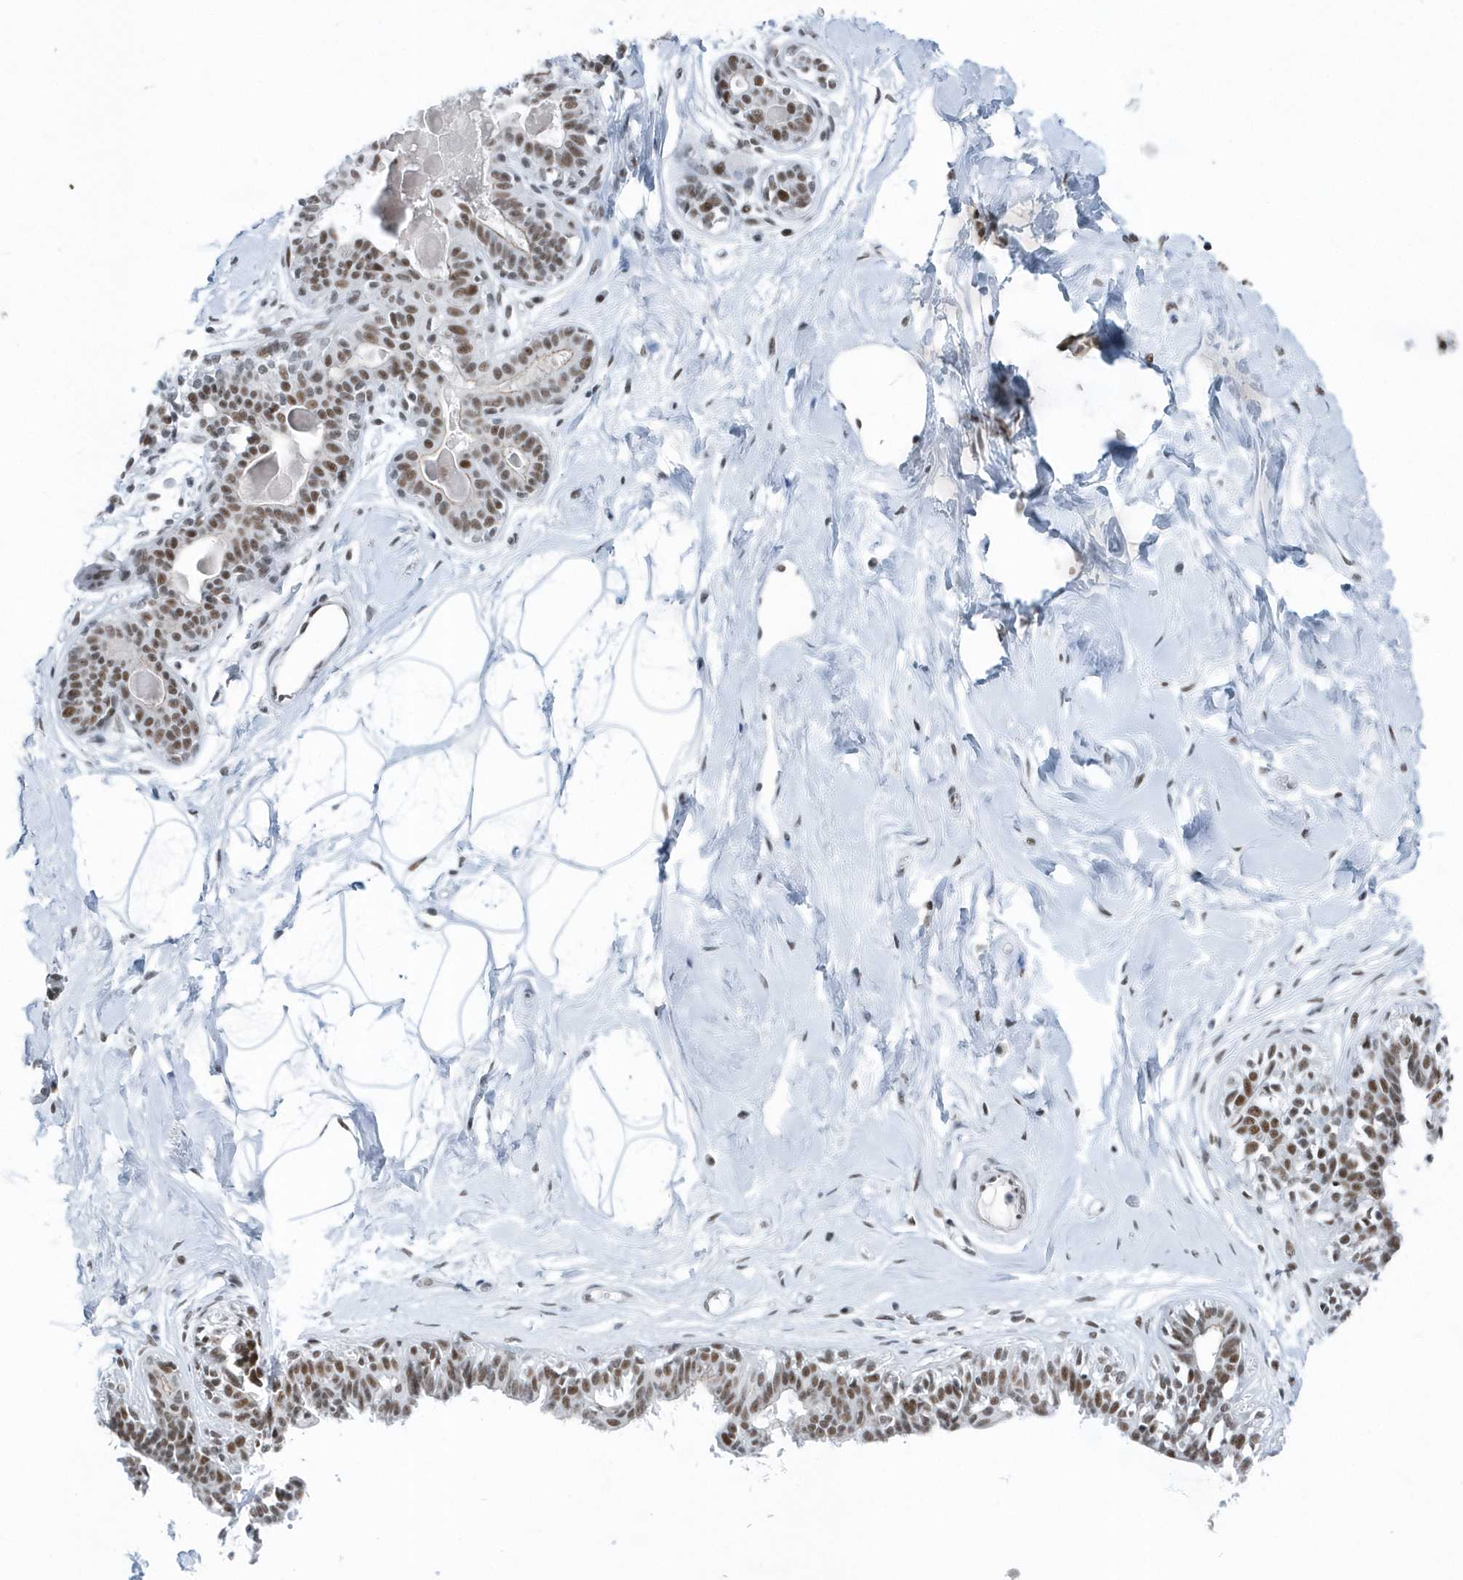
{"staining": {"intensity": "weak", "quantity": "25%-75%", "location": "nuclear"}, "tissue": "breast", "cell_type": "Adipocytes", "image_type": "normal", "snomed": [{"axis": "morphology", "description": "Normal tissue, NOS"}, {"axis": "topography", "description": "Breast"}], "caption": "Immunohistochemistry micrograph of normal human breast stained for a protein (brown), which displays low levels of weak nuclear expression in about 25%-75% of adipocytes.", "gene": "FIP1L1", "patient": {"sex": "female", "age": 45}}